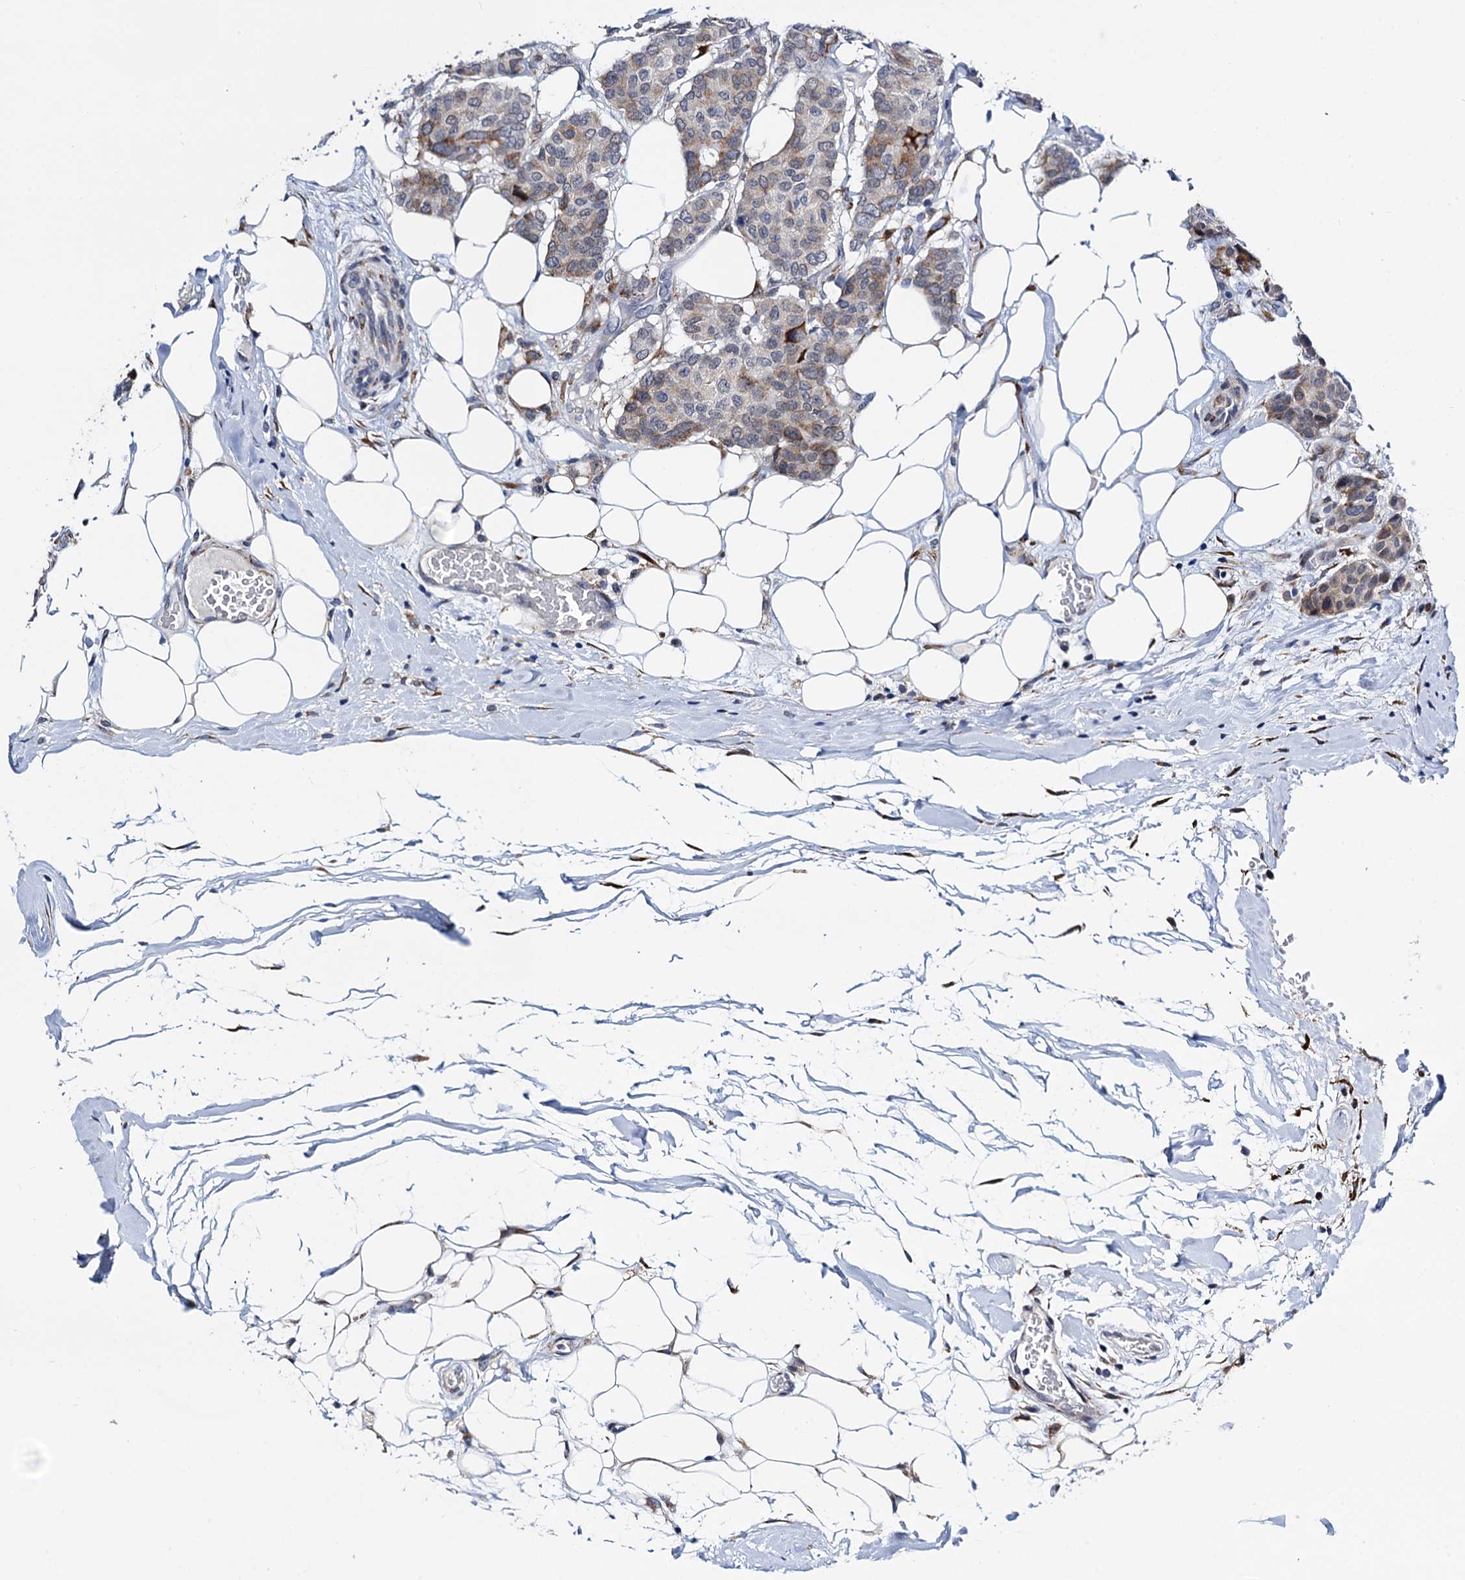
{"staining": {"intensity": "moderate", "quantity": "<25%", "location": "cytoplasmic/membranous"}, "tissue": "breast cancer", "cell_type": "Tumor cells", "image_type": "cancer", "snomed": [{"axis": "morphology", "description": "Duct carcinoma"}, {"axis": "topography", "description": "Breast"}], "caption": "This image exhibits immunohistochemistry staining of breast intraductal carcinoma, with low moderate cytoplasmic/membranous staining in approximately <25% of tumor cells.", "gene": "SLC7A10", "patient": {"sex": "female", "age": 75}}